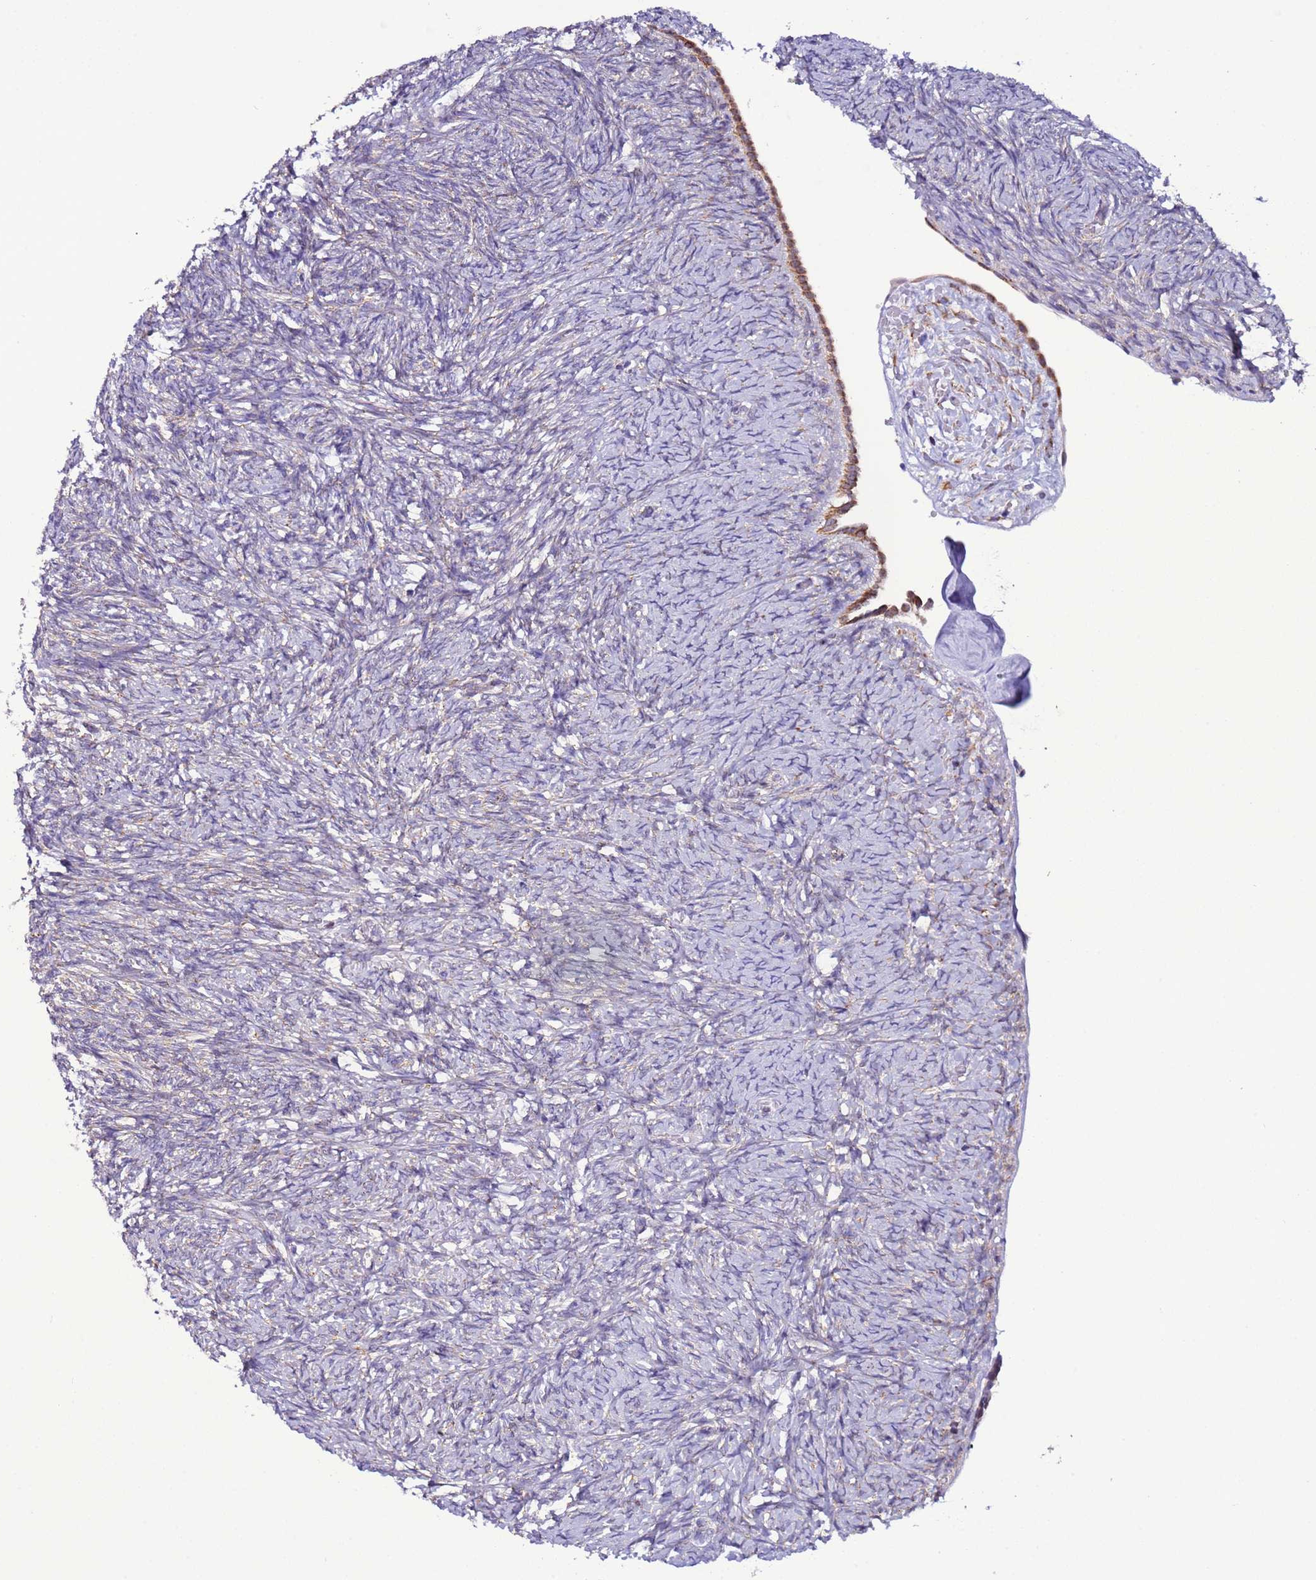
{"staining": {"intensity": "negative", "quantity": "none", "location": "none"}, "tissue": "ovary", "cell_type": "Ovarian stroma cells", "image_type": "normal", "snomed": [{"axis": "morphology", "description": "Normal tissue, NOS"}, {"axis": "topography", "description": "Ovary"}], "caption": "DAB immunohistochemical staining of unremarkable human ovary shows no significant staining in ovarian stroma cells.", "gene": "AHI1", "patient": {"sex": "female", "age": 41}}